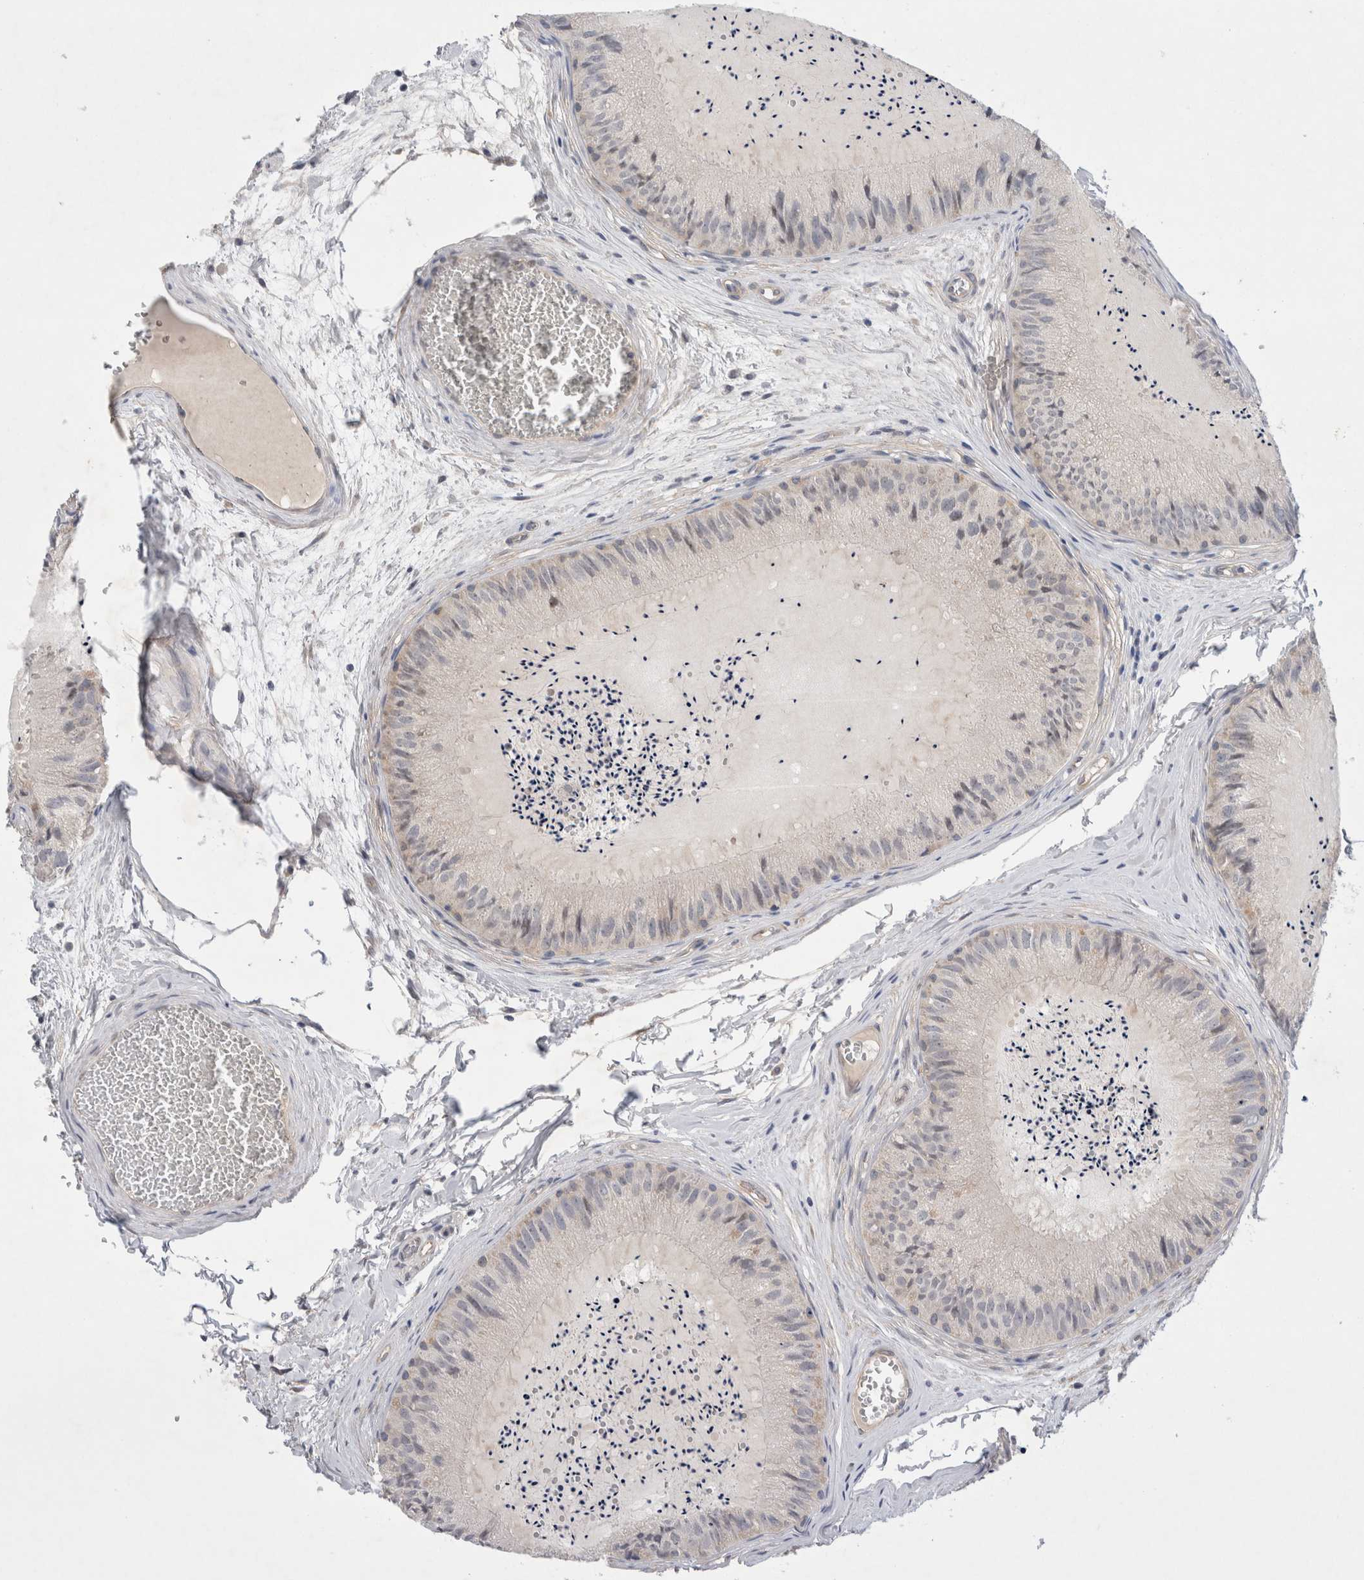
{"staining": {"intensity": "weak", "quantity": "<25%", "location": "cytoplasmic/membranous"}, "tissue": "epididymis", "cell_type": "Glandular cells", "image_type": "normal", "snomed": [{"axis": "morphology", "description": "Normal tissue, NOS"}, {"axis": "topography", "description": "Epididymis"}], "caption": "DAB (3,3'-diaminobenzidine) immunohistochemical staining of unremarkable epididymis demonstrates no significant expression in glandular cells. (DAB (3,3'-diaminobenzidine) immunohistochemistry visualized using brightfield microscopy, high magnification).", "gene": "WIPF2", "patient": {"sex": "male", "age": 31}}